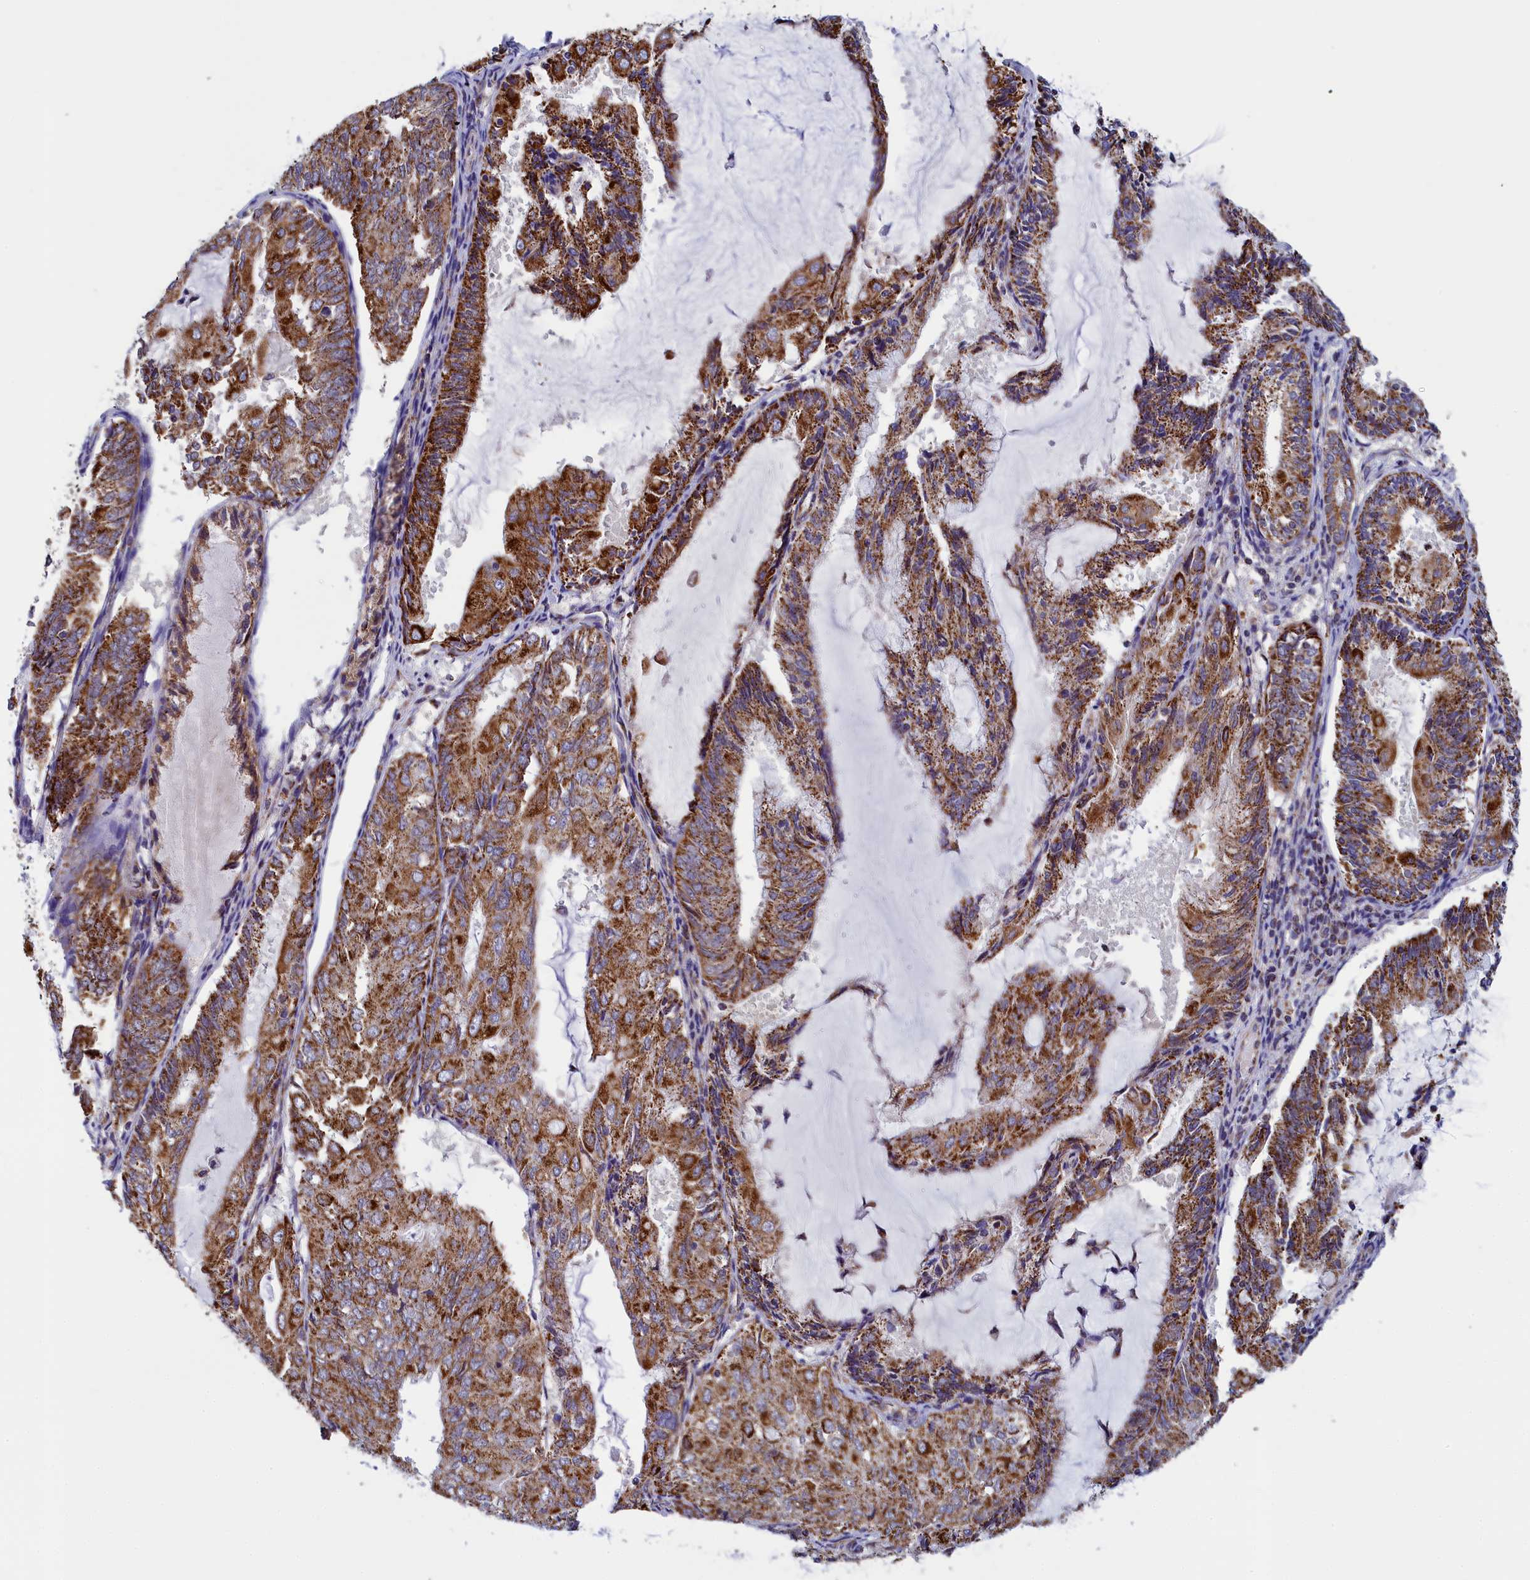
{"staining": {"intensity": "strong", "quantity": ">75%", "location": "cytoplasmic/membranous"}, "tissue": "endometrial cancer", "cell_type": "Tumor cells", "image_type": "cancer", "snomed": [{"axis": "morphology", "description": "Adenocarcinoma, NOS"}, {"axis": "topography", "description": "Endometrium"}], "caption": "A micrograph of endometrial cancer (adenocarcinoma) stained for a protein demonstrates strong cytoplasmic/membranous brown staining in tumor cells.", "gene": "IFT122", "patient": {"sex": "female", "age": 81}}